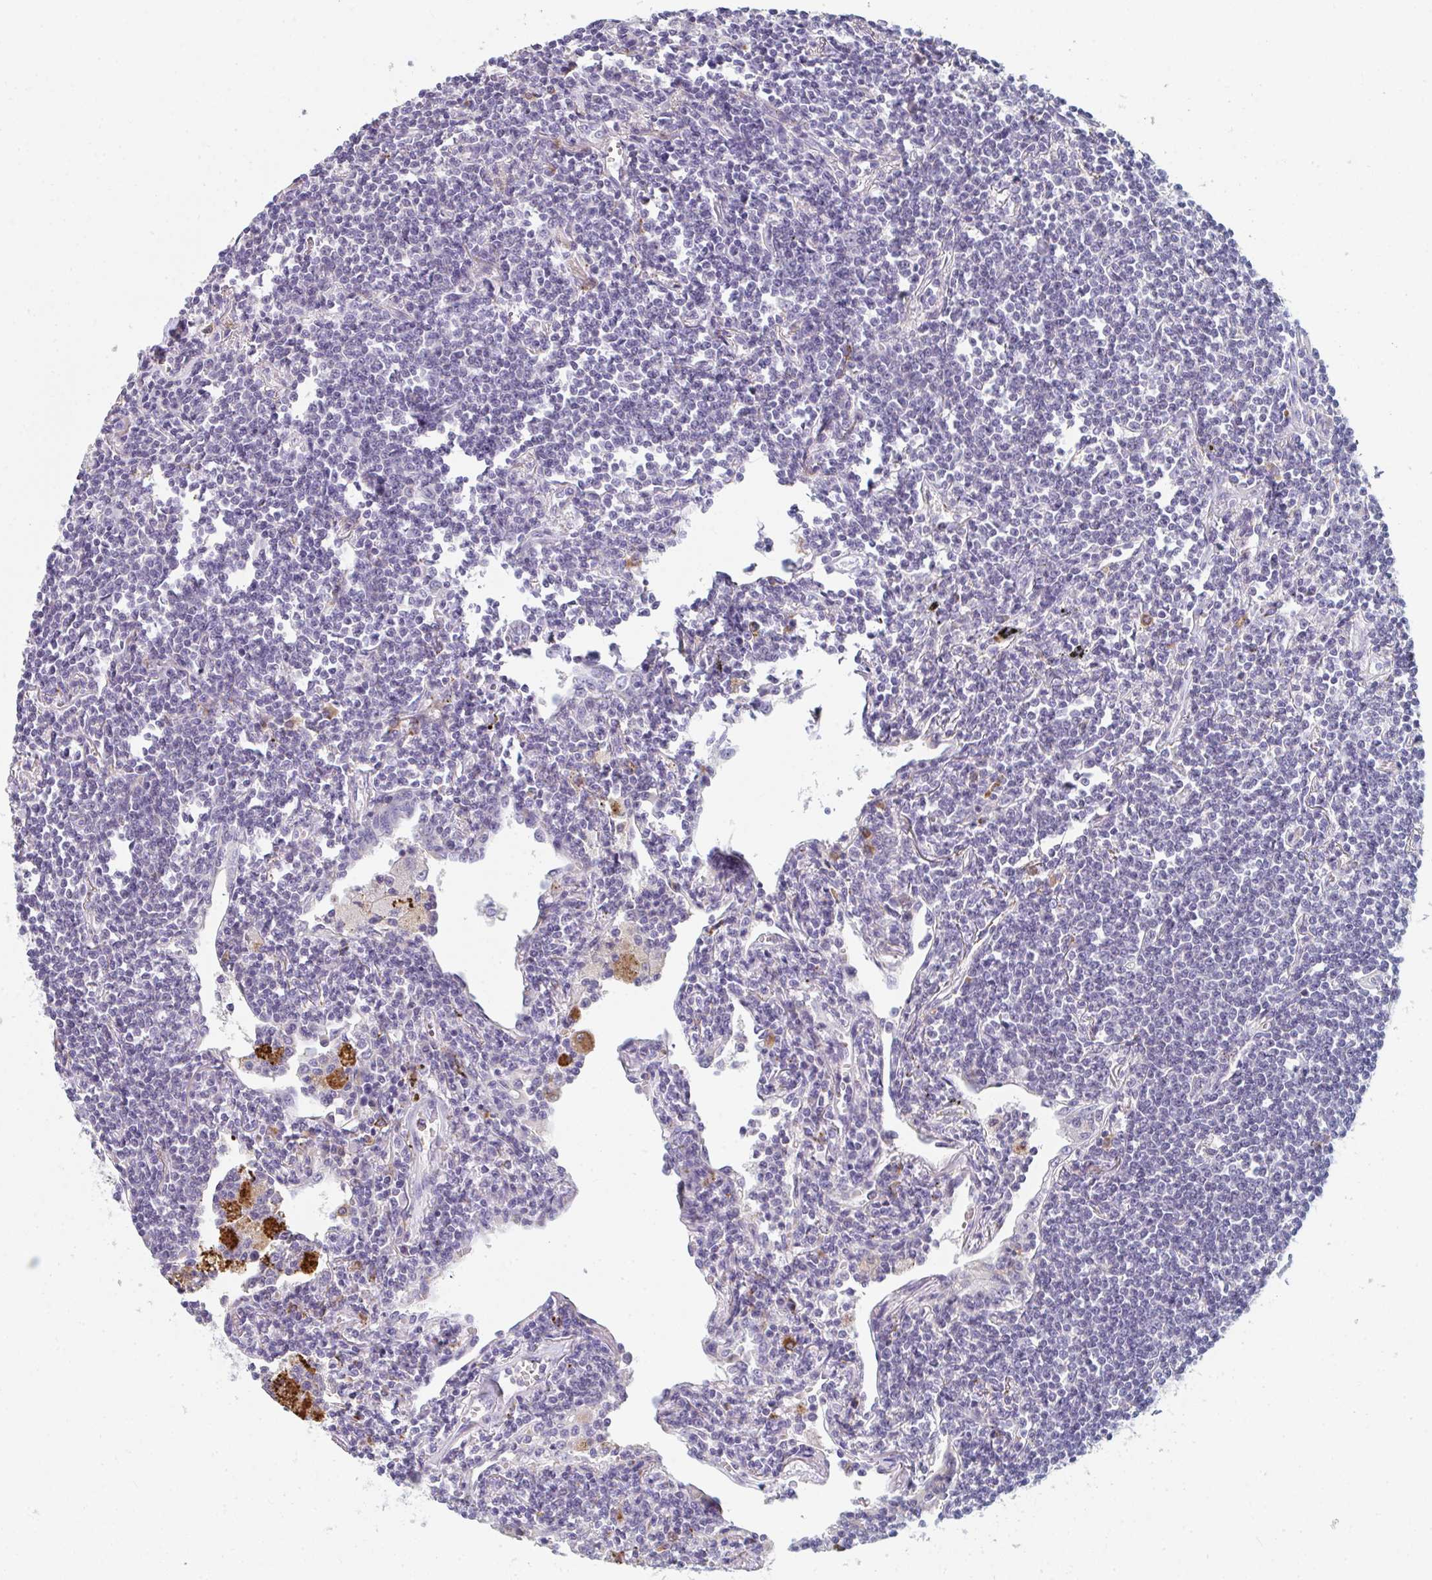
{"staining": {"intensity": "negative", "quantity": "none", "location": "none"}, "tissue": "lymphoma", "cell_type": "Tumor cells", "image_type": "cancer", "snomed": [{"axis": "morphology", "description": "Malignant lymphoma, non-Hodgkin's type, Low grade"}, {"axis": "topography", "description": "Lung"}], "caption": "Protein analysis of low-grade malignant lymphoma, non-Hodgkin's type shows no significant positivity in tumor cells.", "gene": "EIF1AD", "patient": {"sex": "female", "age": 71}}